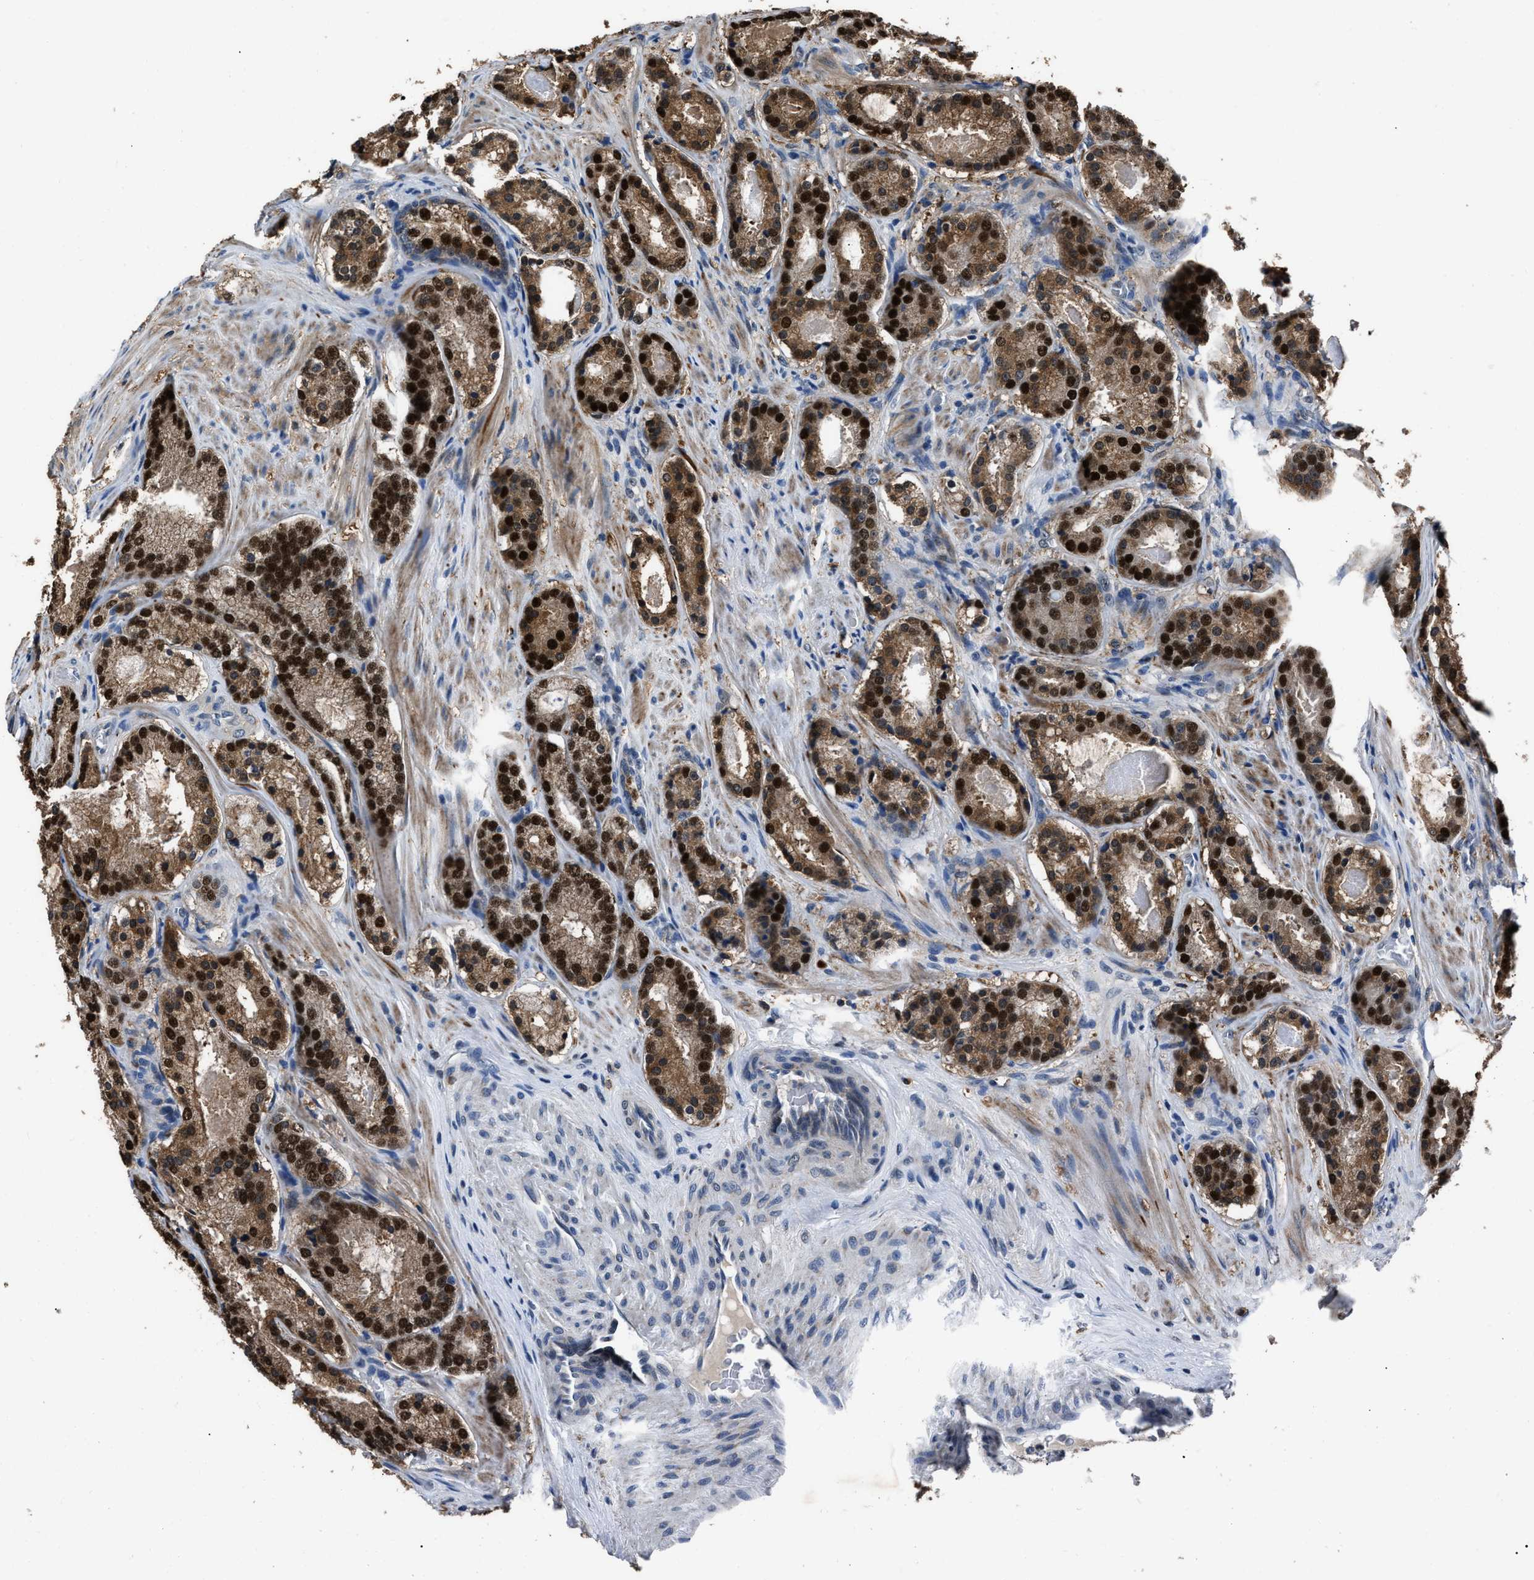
{"staining": {"intensity": "strong", "quantity": ">75%", "location": "cytoplasmic/membranous,nuclear"}, "tissue": "prostate cancer", "cell_type": "Tumor cells", "image_type": "cancer", "snomed": [{"axis": "morphology", "description": "Adenocarcinoma, Low grade"}, {"axis": "topography", "description": "Prostate"}], "caption": "Protein staining of low-grade adenocarcinoma (prostate) tissue reveals strong cytoplasmic/membranous and nuclear expression in about >75% of tumor cells. (DAB (3,3'-diaminobenzidine) IHC, brown staining for protein, blue staining for nuclei).", "gene": "NSUN5", "patient": {"sex": "male", "age": 69}}